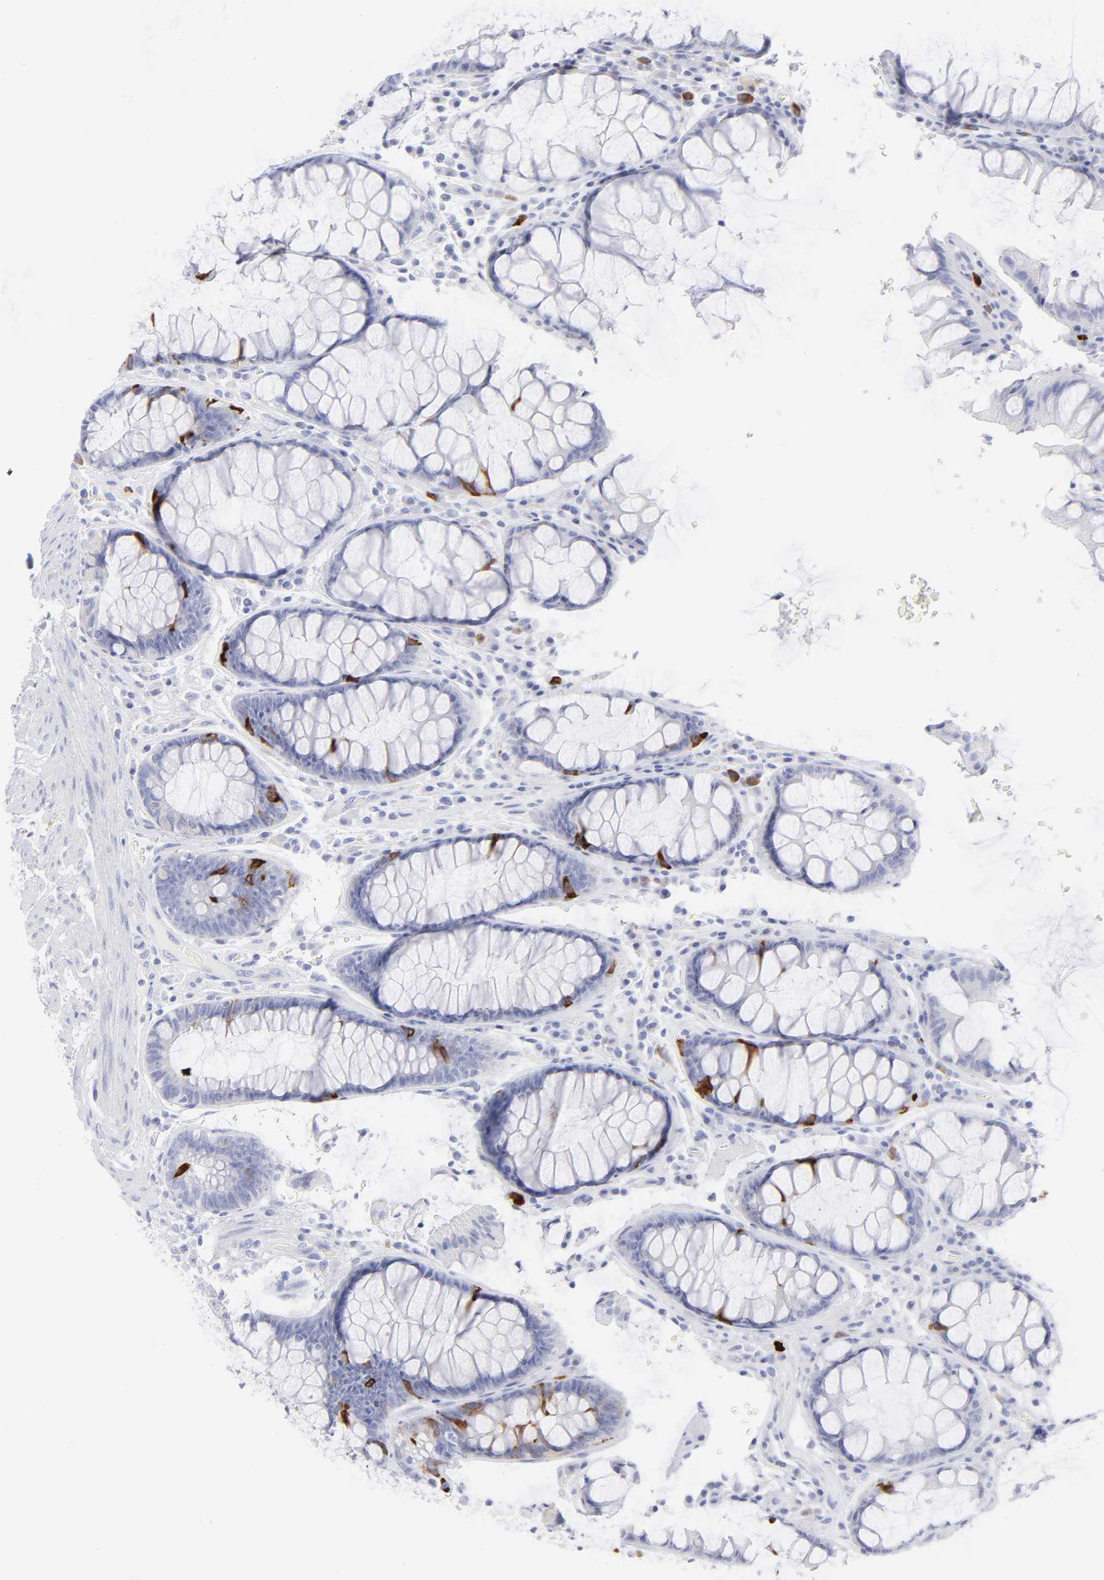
{"staining": {"intensity": "strong", "quantity": "<25%", "location": "cytoplasmic/membranous"}, "tissue": "colorectal cancer", "cell_type": "Tumor cells", "image_type": "cancer", "snomed": [{"axis": "morphology", "description": "Normal tissue, NOS"}, {"axis": "morphology", "description": "Adenocarcinoma, NOS"}, {"axis": "topography", "description": "Colon"}], "caption": "An IHC photomicrograph of neoplastic tissue is shown. Protein staining in brown labels strong cytoplasmic/membranous positivity in colorectal cancer within tumor cells. (brown staining indicates protein expression, while blue staining denotes nuclei).", "gene": "CCNB1", "patient": {"sex": "female", "age": 78}}